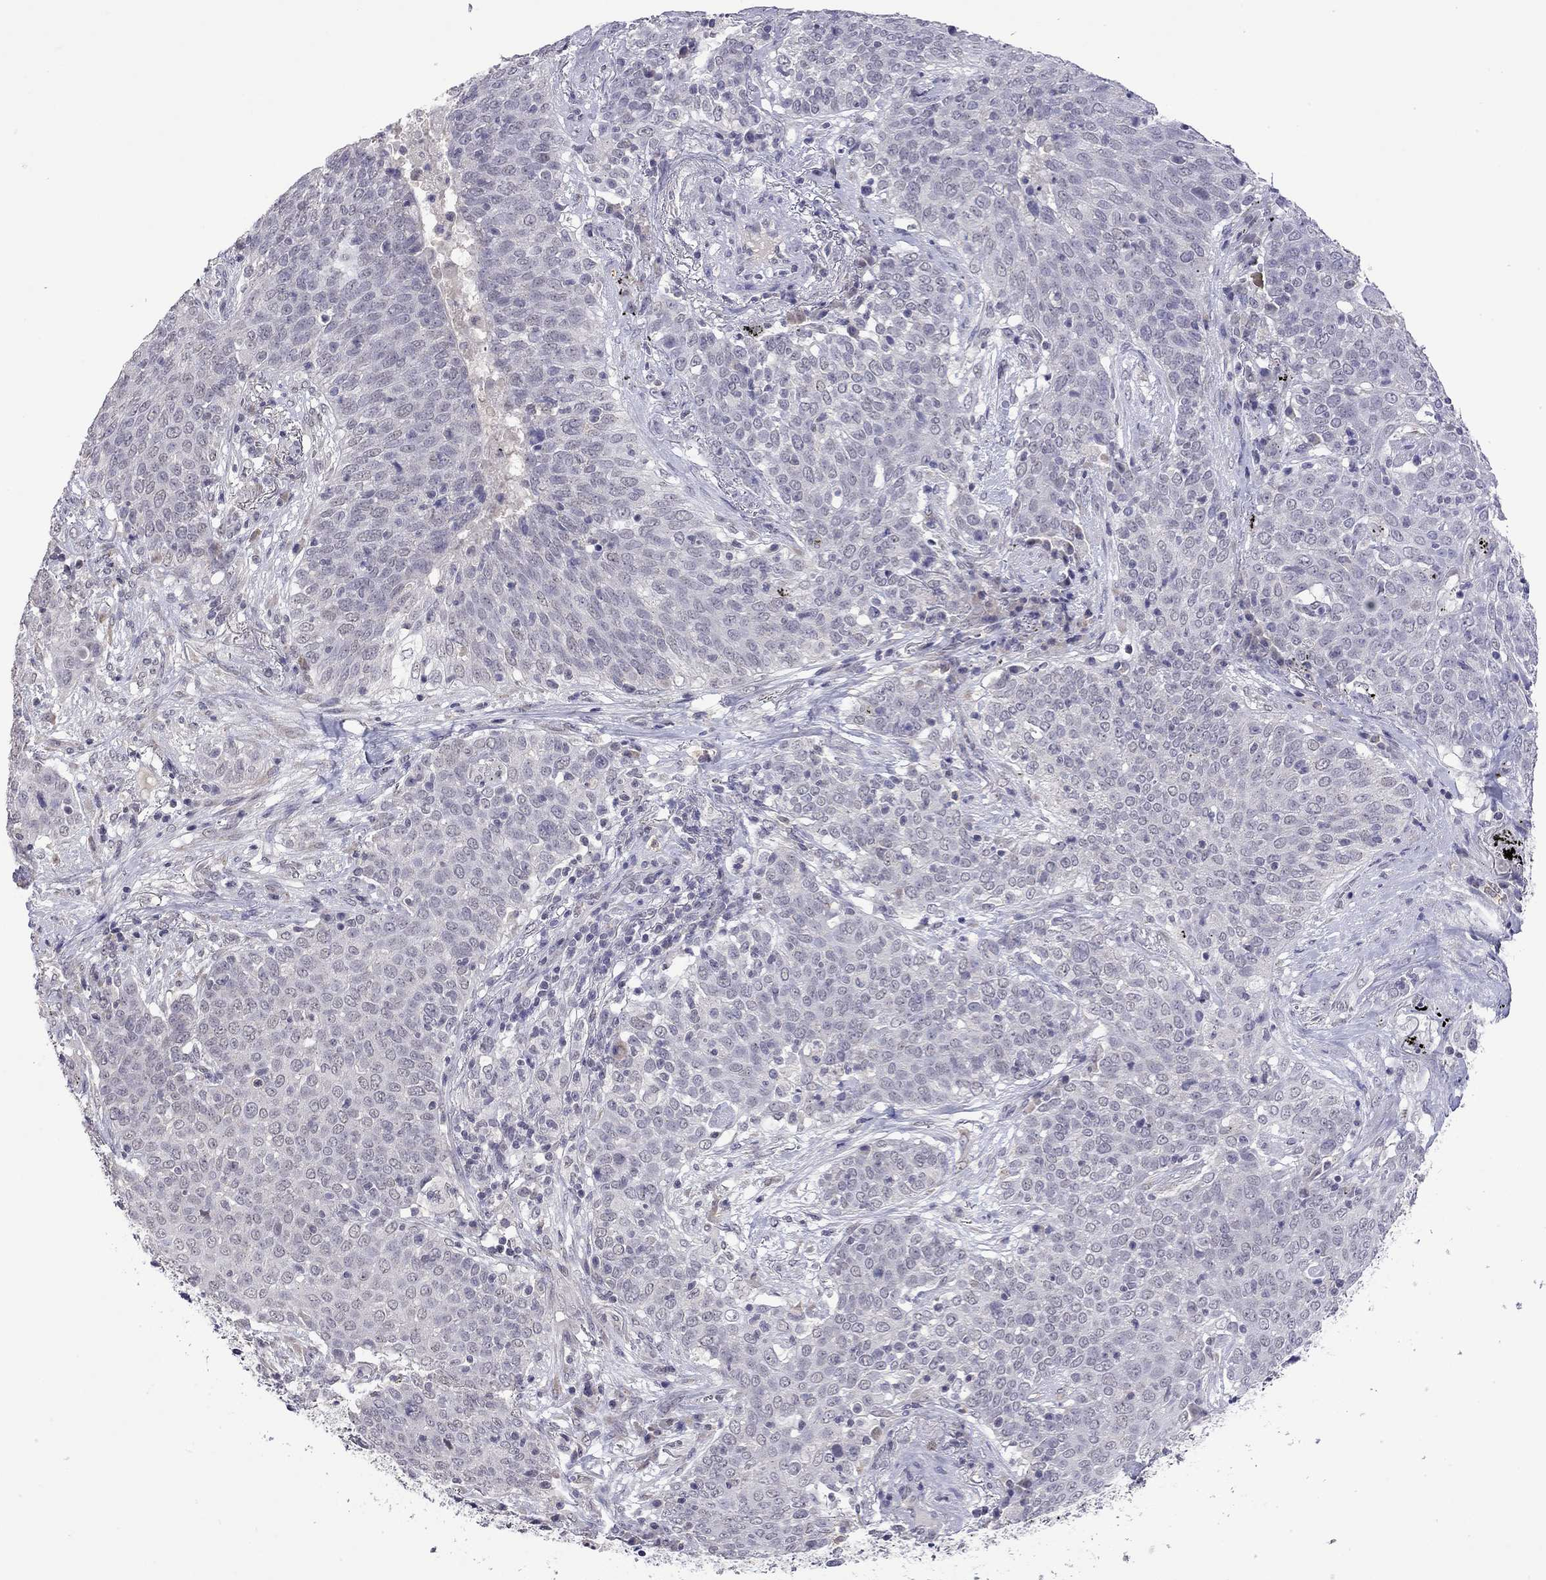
{"staining": {"intensity": "negative", "quantity": "none", "location": "none"}, "tissue": "lung cancer", "cell_type": "Tumor cells", "image_type": "cancer", "snomed": [{"axis": "morphology", "description": "Squamous cell carcinoma, NOS"}, {"axis": "topography", "description": "Lung"}], "caption": "There is no significant staining in tumor cells of squamous cell carcinoma (lung).", "gene": "WNK3", "patient": {"sex": "male", "age": 82}}